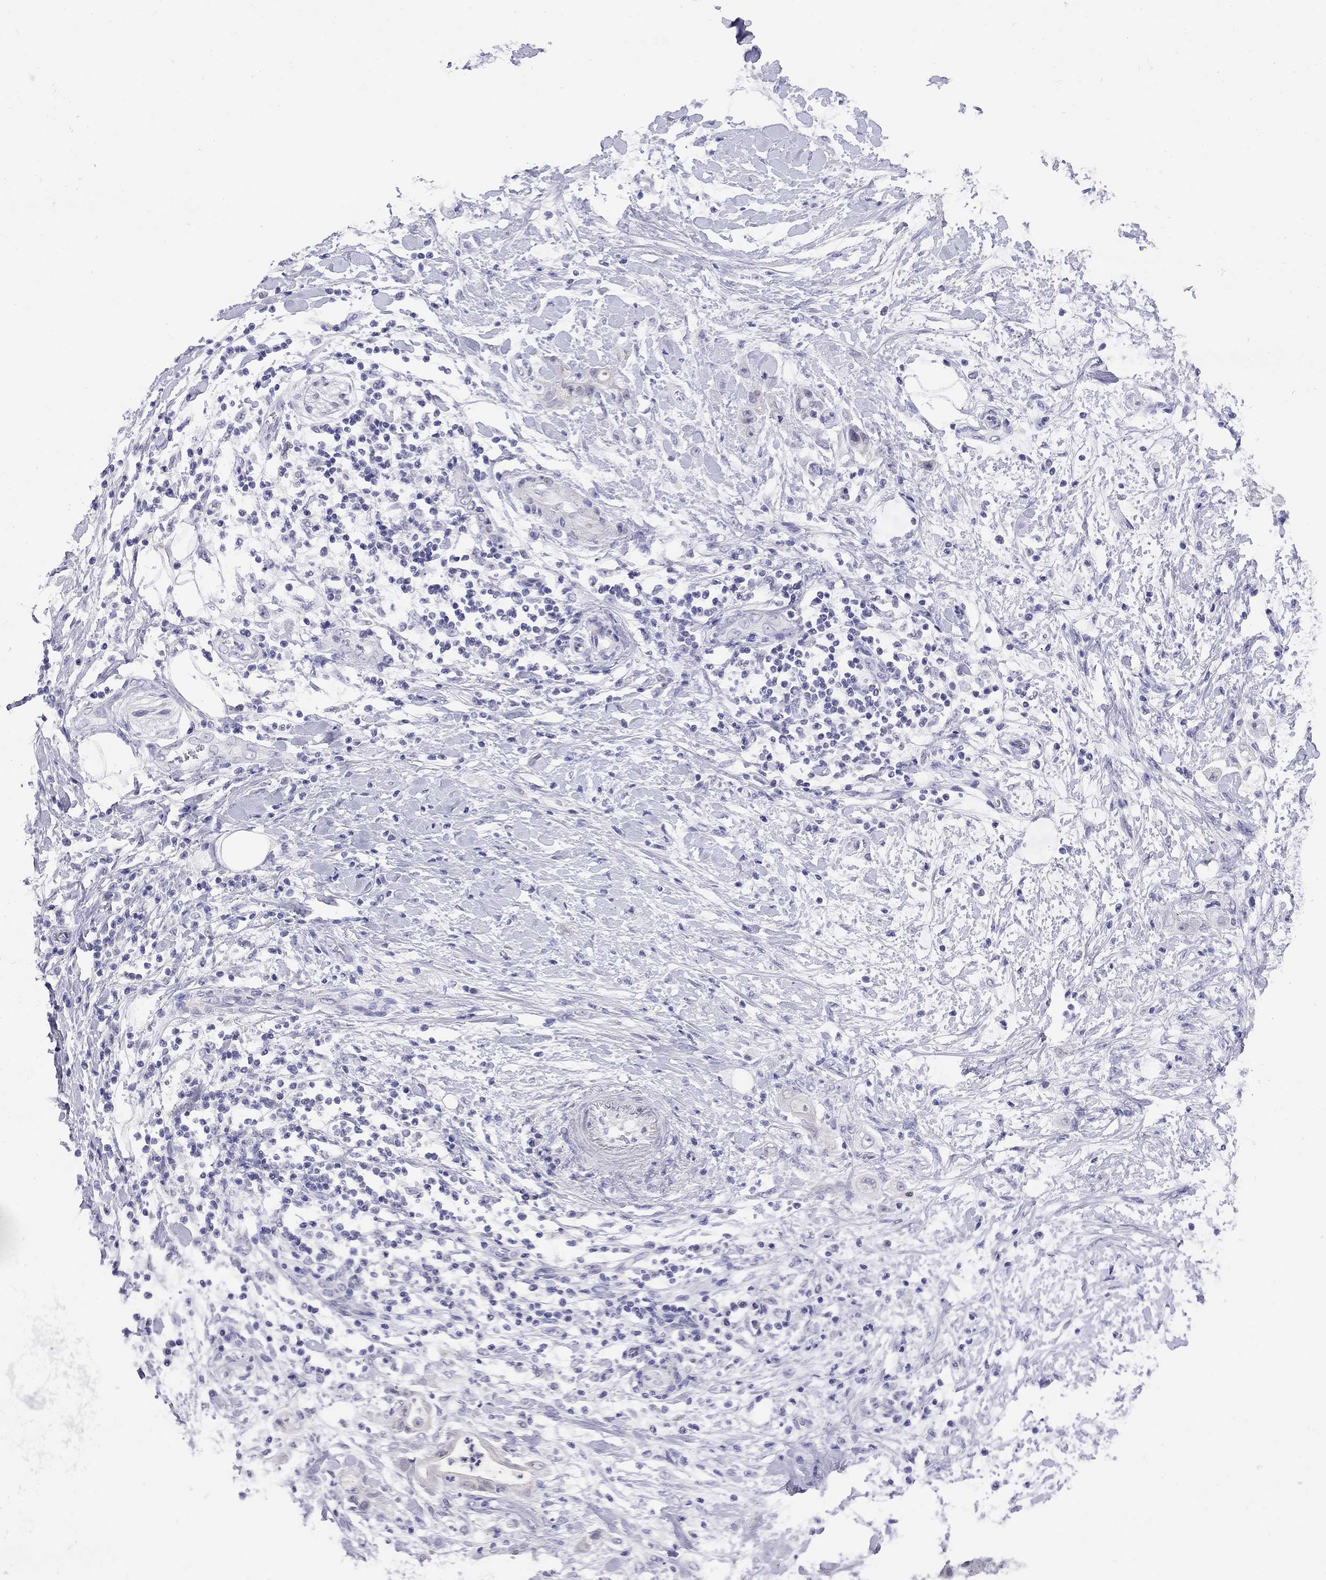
{"staining": {"intensity": "negative", "quantity": "none", "location": "none"}, "tissue": "stomach cancer", "cell_type": "Tumor cells", "image_type": "cancer", "snomed": [{"axis": "morphology", "description": "Adenocarcinoma, NOS"}, {"axis": "topography", "description": "Stomach"}], "caption": "Human stomach cancer stained for a protein using immunohistochemistry (IHC) shows no positivity in tumor cells.", "gene": "ARMC12", "patient": {"sex": "male", "age": 58}}